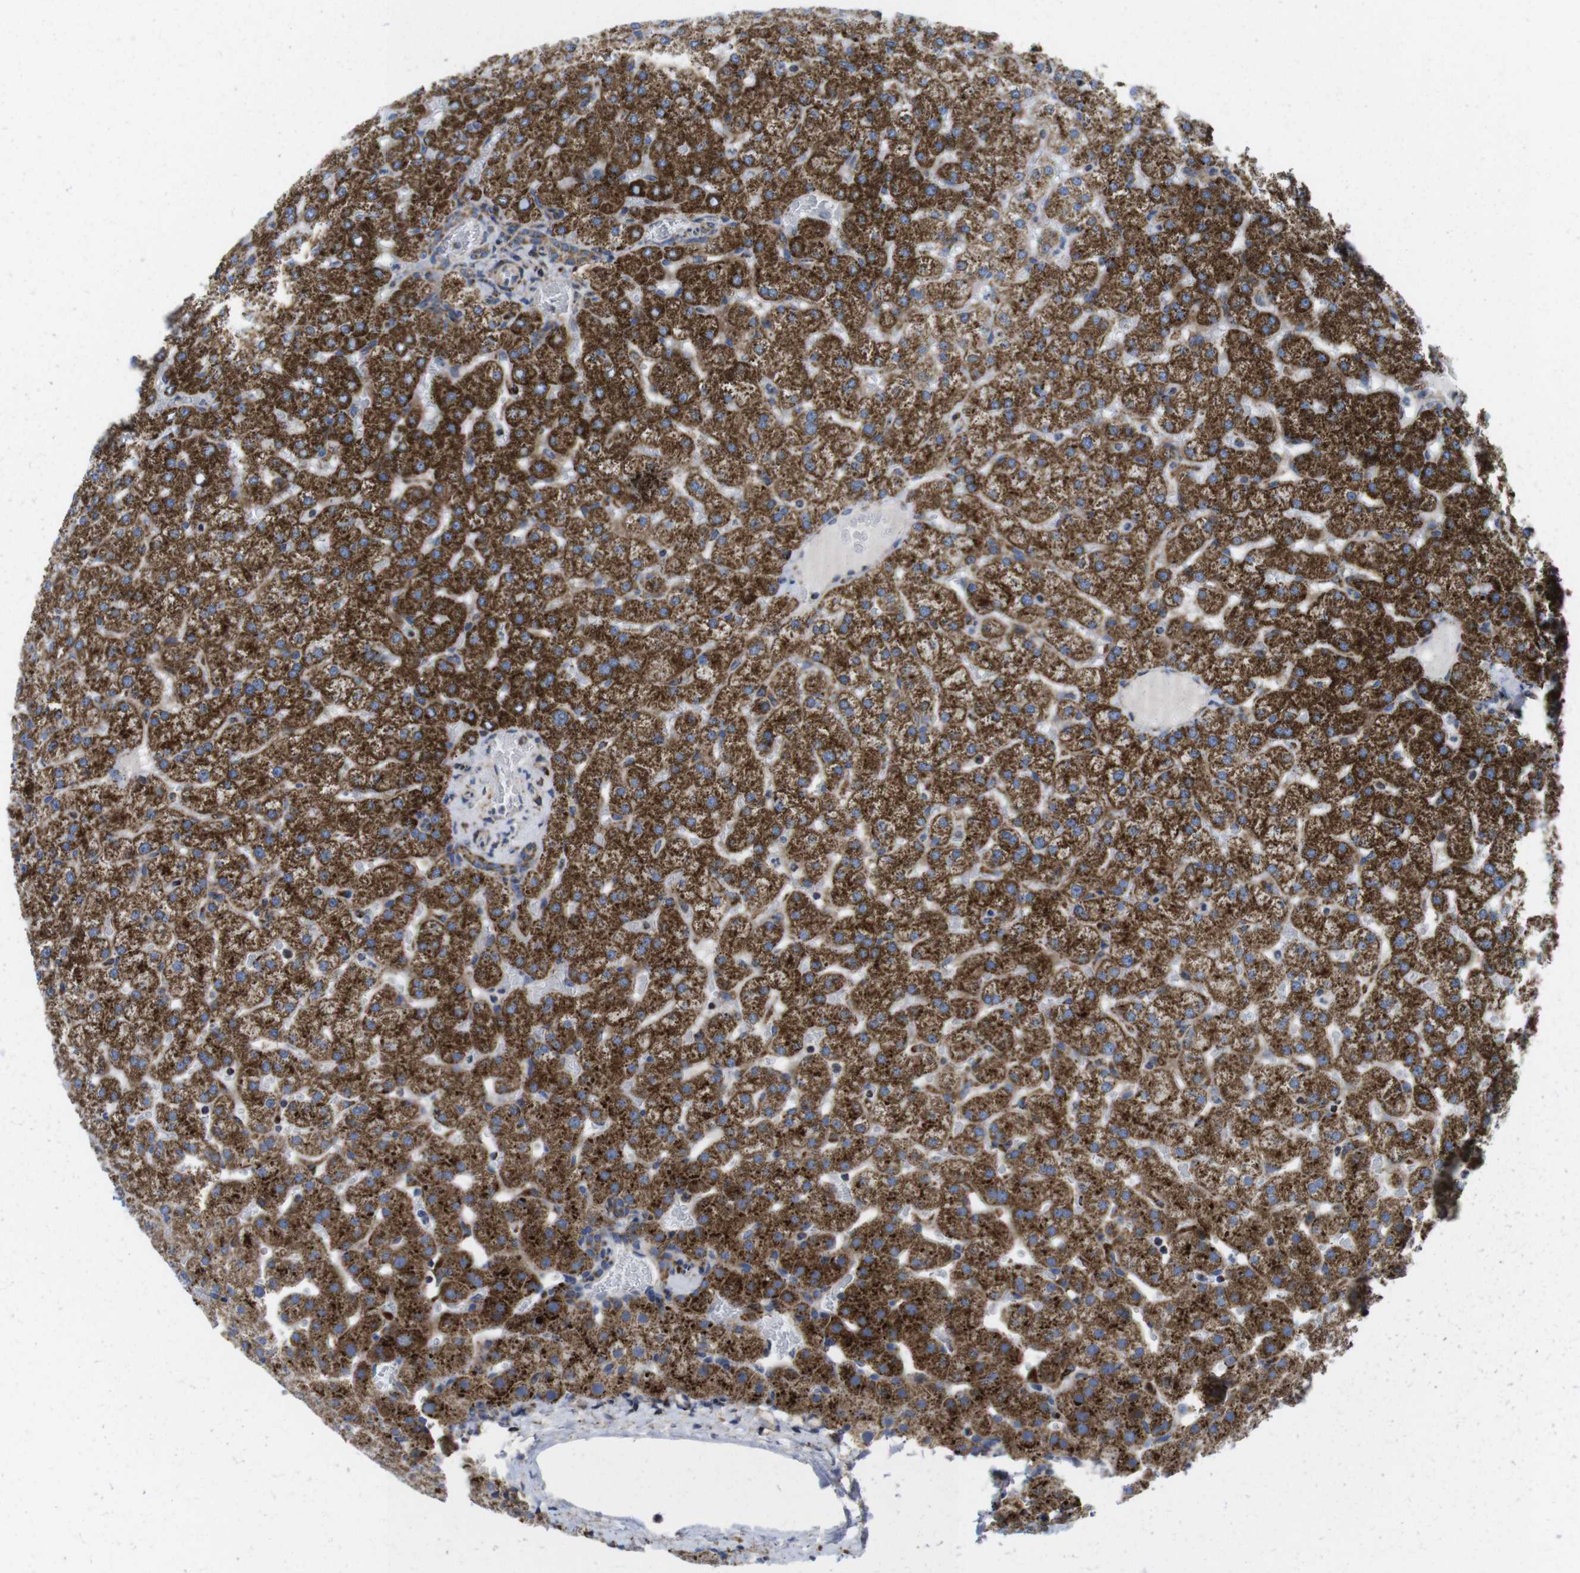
{"staining": {"intensity": "moderate", "quantity": "25%-75%", "location": "cytoplasmic/membranous"}, "tissue": "liver", "cell_type": "Cholangiocytes", "image_type": "normal", "snomed": [{"axis": "morphology", "description": "Normal tissue, NOS"}, {"axis": "topography", "description": "Liver"}], "caption": "Liver stained with immunohistochemistry (IHC) displays moderate cytoplasmic/membranous staining in approximately 25%-75% of cholangiocytes. (DAB (3,3'-diaminobenzidine) IHC with brightfield microscopy, high magnification).", "gene": "TMEM192", "patient": {"sex": "female", "age": 32}}